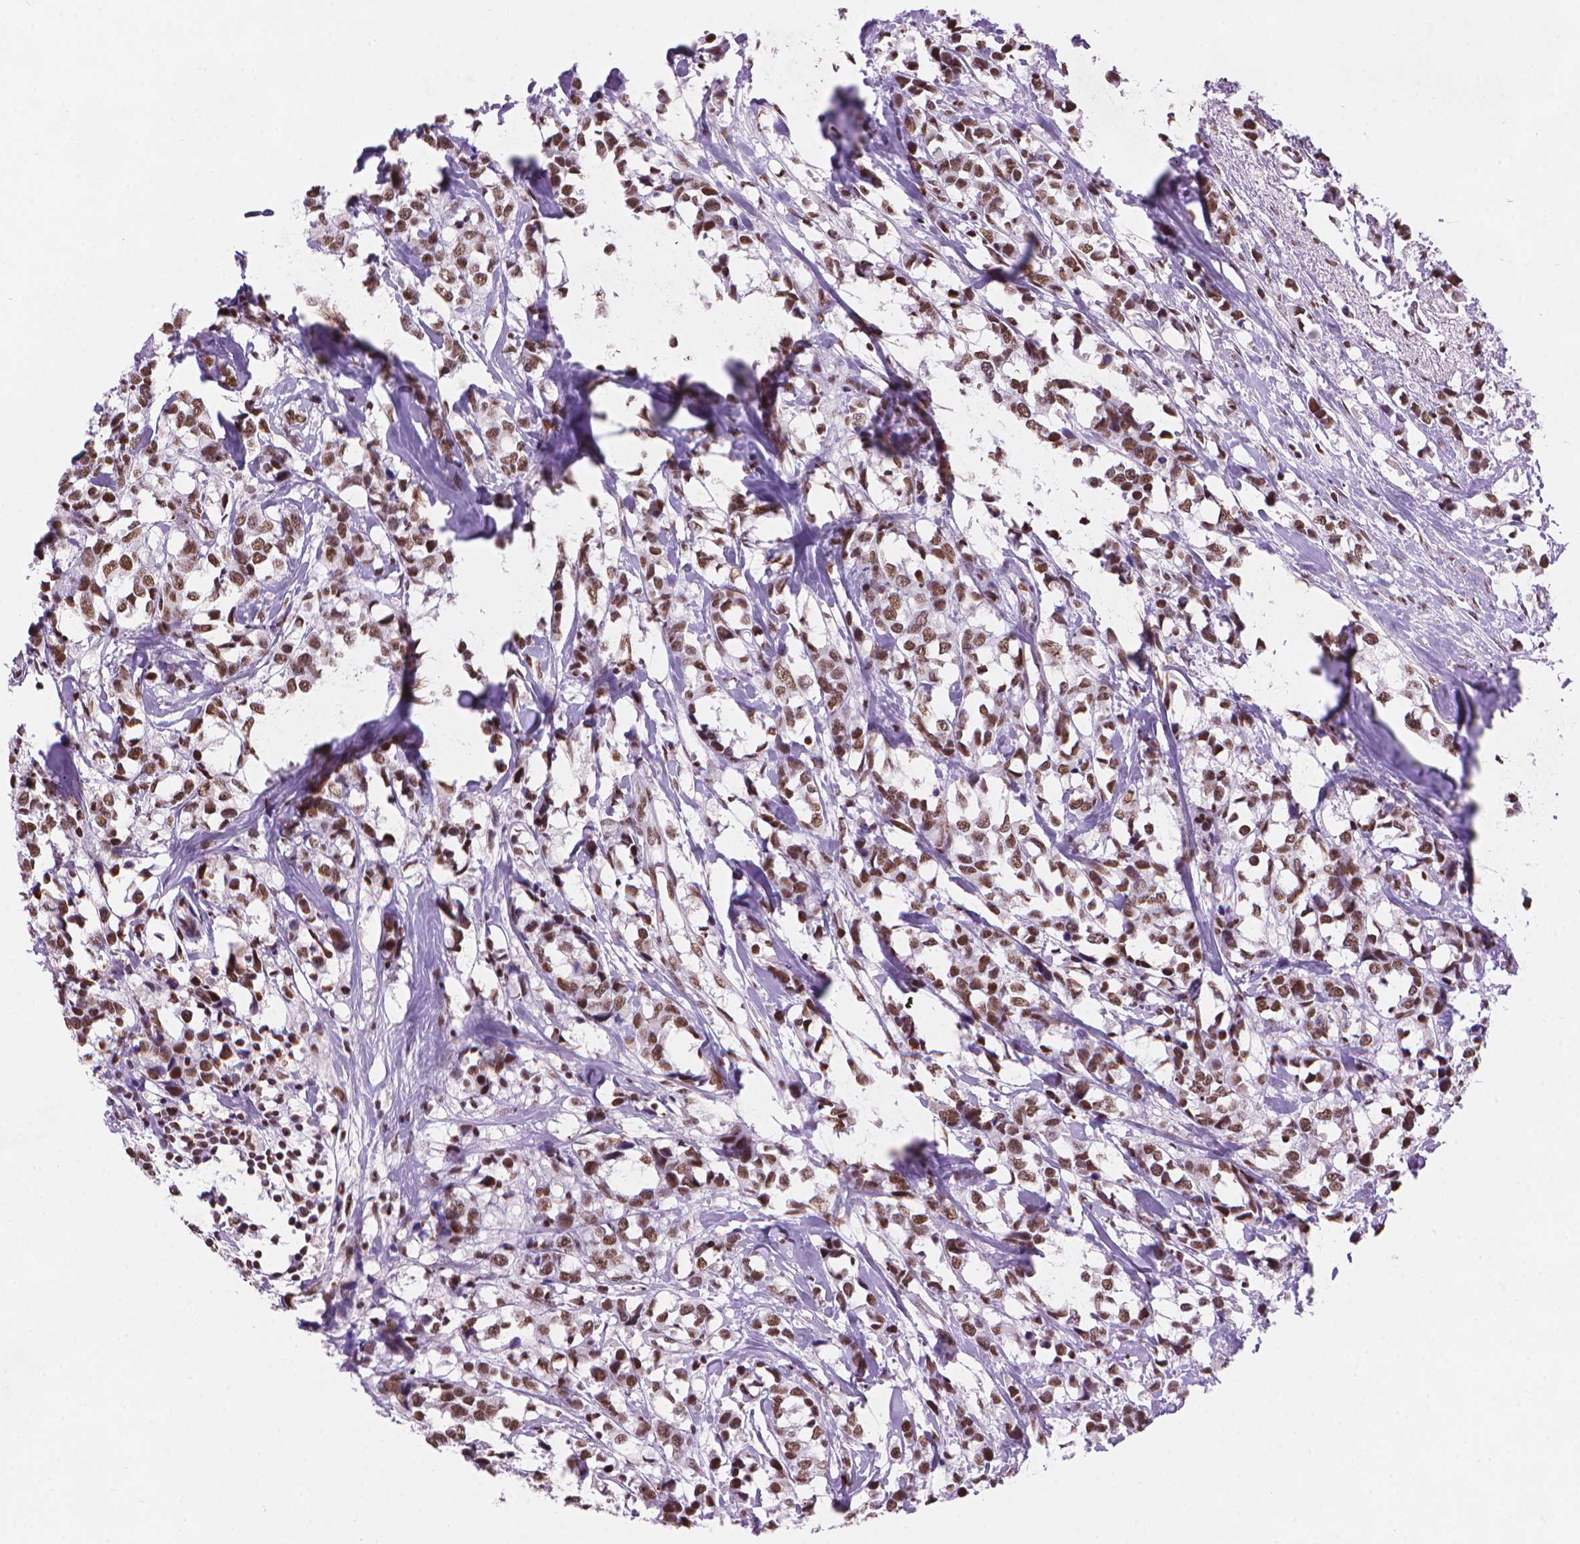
{"staining": {"intensity": "moderate", "quantity": ">75%", "location": "nuclear"}, "tissue": "breast cancer", "cell_type": "Tumor cells", "image_type": "cancer", "snomed": [{"axis": "morphology", "description": "Lobular carcinoma"}, {"axis": "topography", "description": "Breast"}], "caption": "Lobular carcinoma (breast) was stained to show a protein in brown. There is medium levels of moderate nuclear positivity in about >75% of tumor cells. (IHC, brightfield microscopy, high magnification).", "gene": "RPA4", "patient": {"sex": "female", "age": 59}}